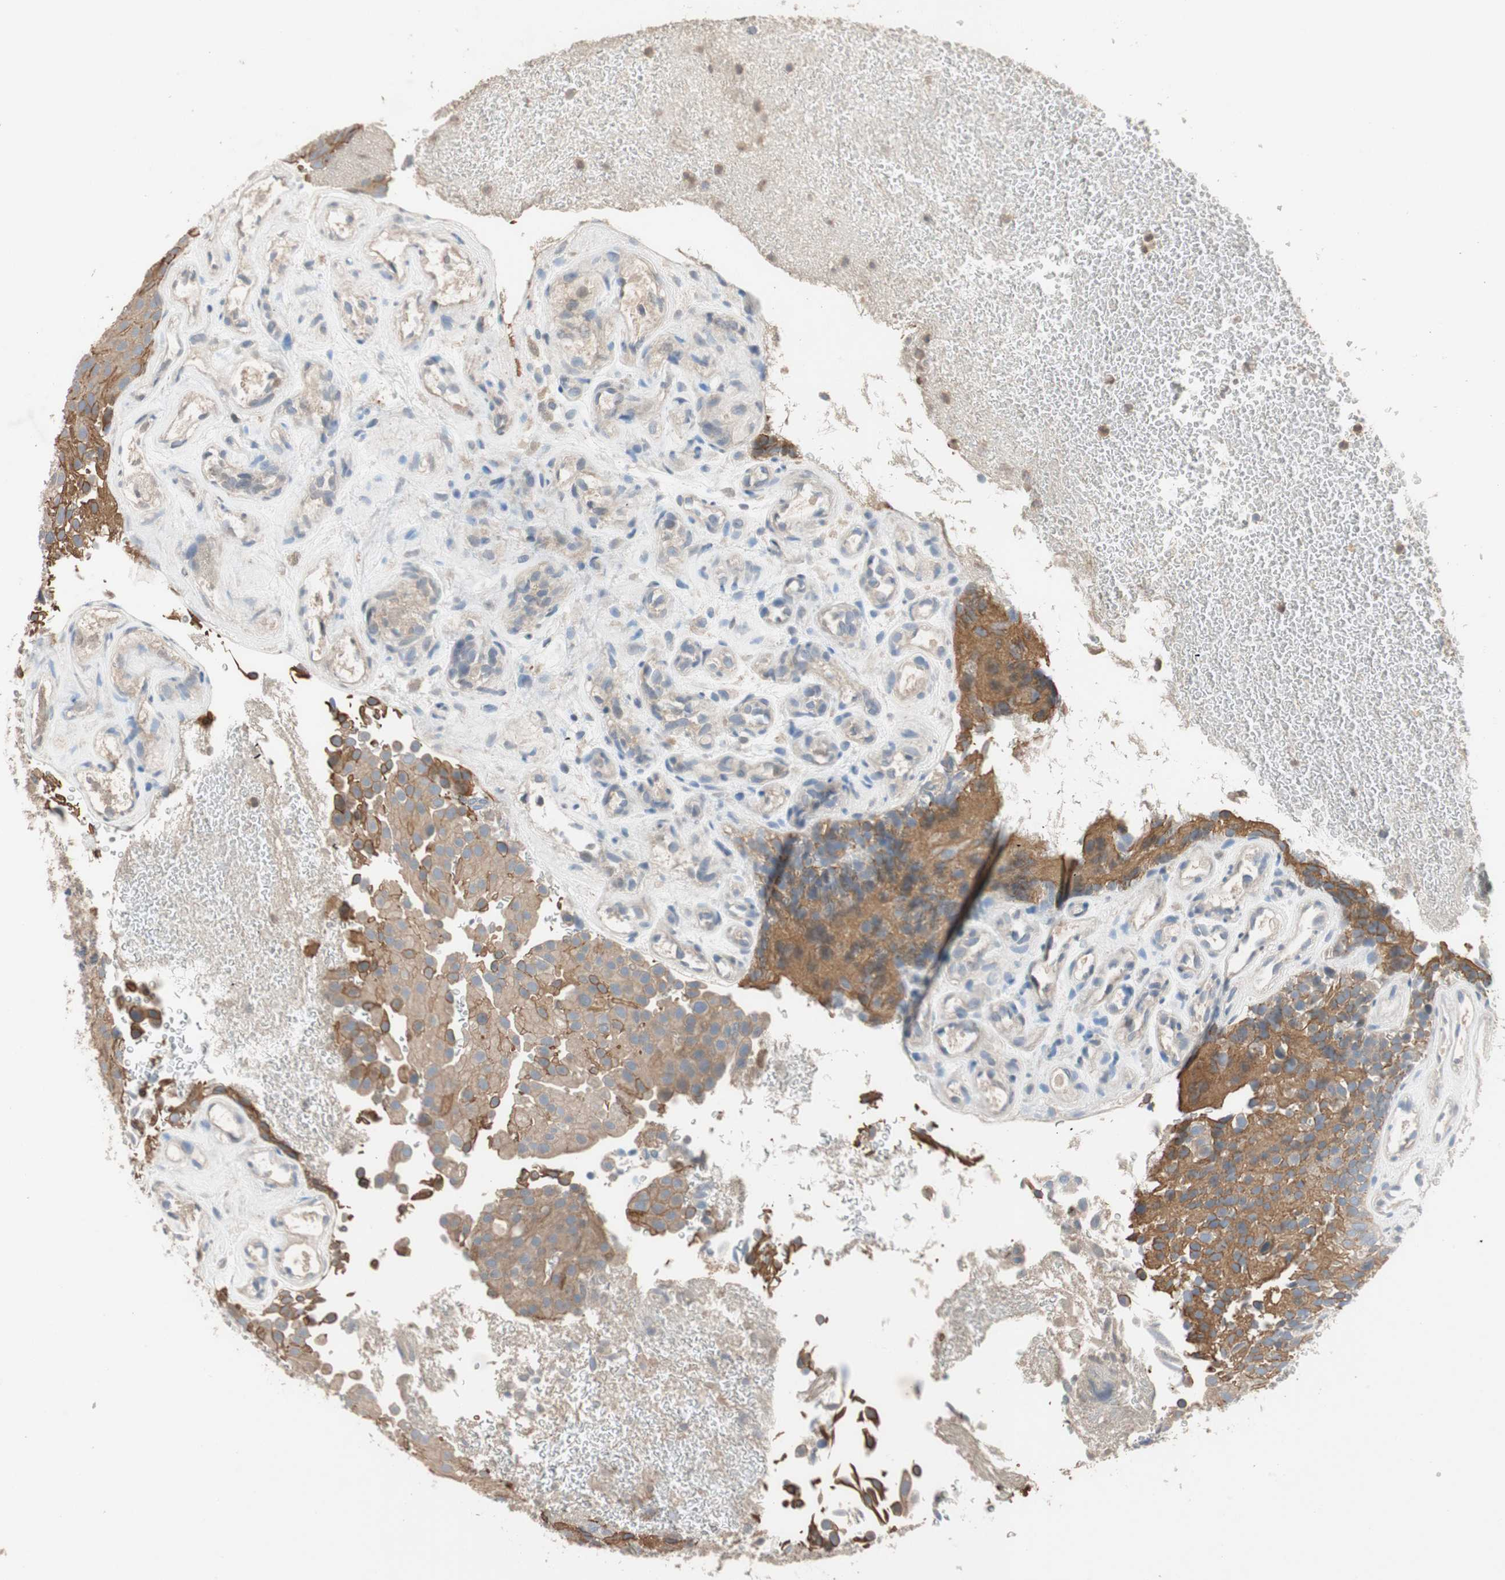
{"staining": {"intensity": "moderate", "quantity": ">75%", "location": "cytoplasmic/membranous"}, "tissue": "urothelial cancer", "cell_type": "Tumor cells", "image_type": "cancer", "snomed": [{"axis": "morphology", "description": "Urothelial carcinoma, Low grade"}, {"axis": "topography", "description": "Urinary bladder"}], "caption": "Protein staining of urothelial cancer tissue demonstrates moderate cytoplasmic/membranous staining in about >75% of tumor cells. (DAB (3,3'-diaminobenzidine) = brown stain, brightfield microscopy at high magnification).", "gene": "ADAP1", "patient": {"sex": "male", "age": 78}}